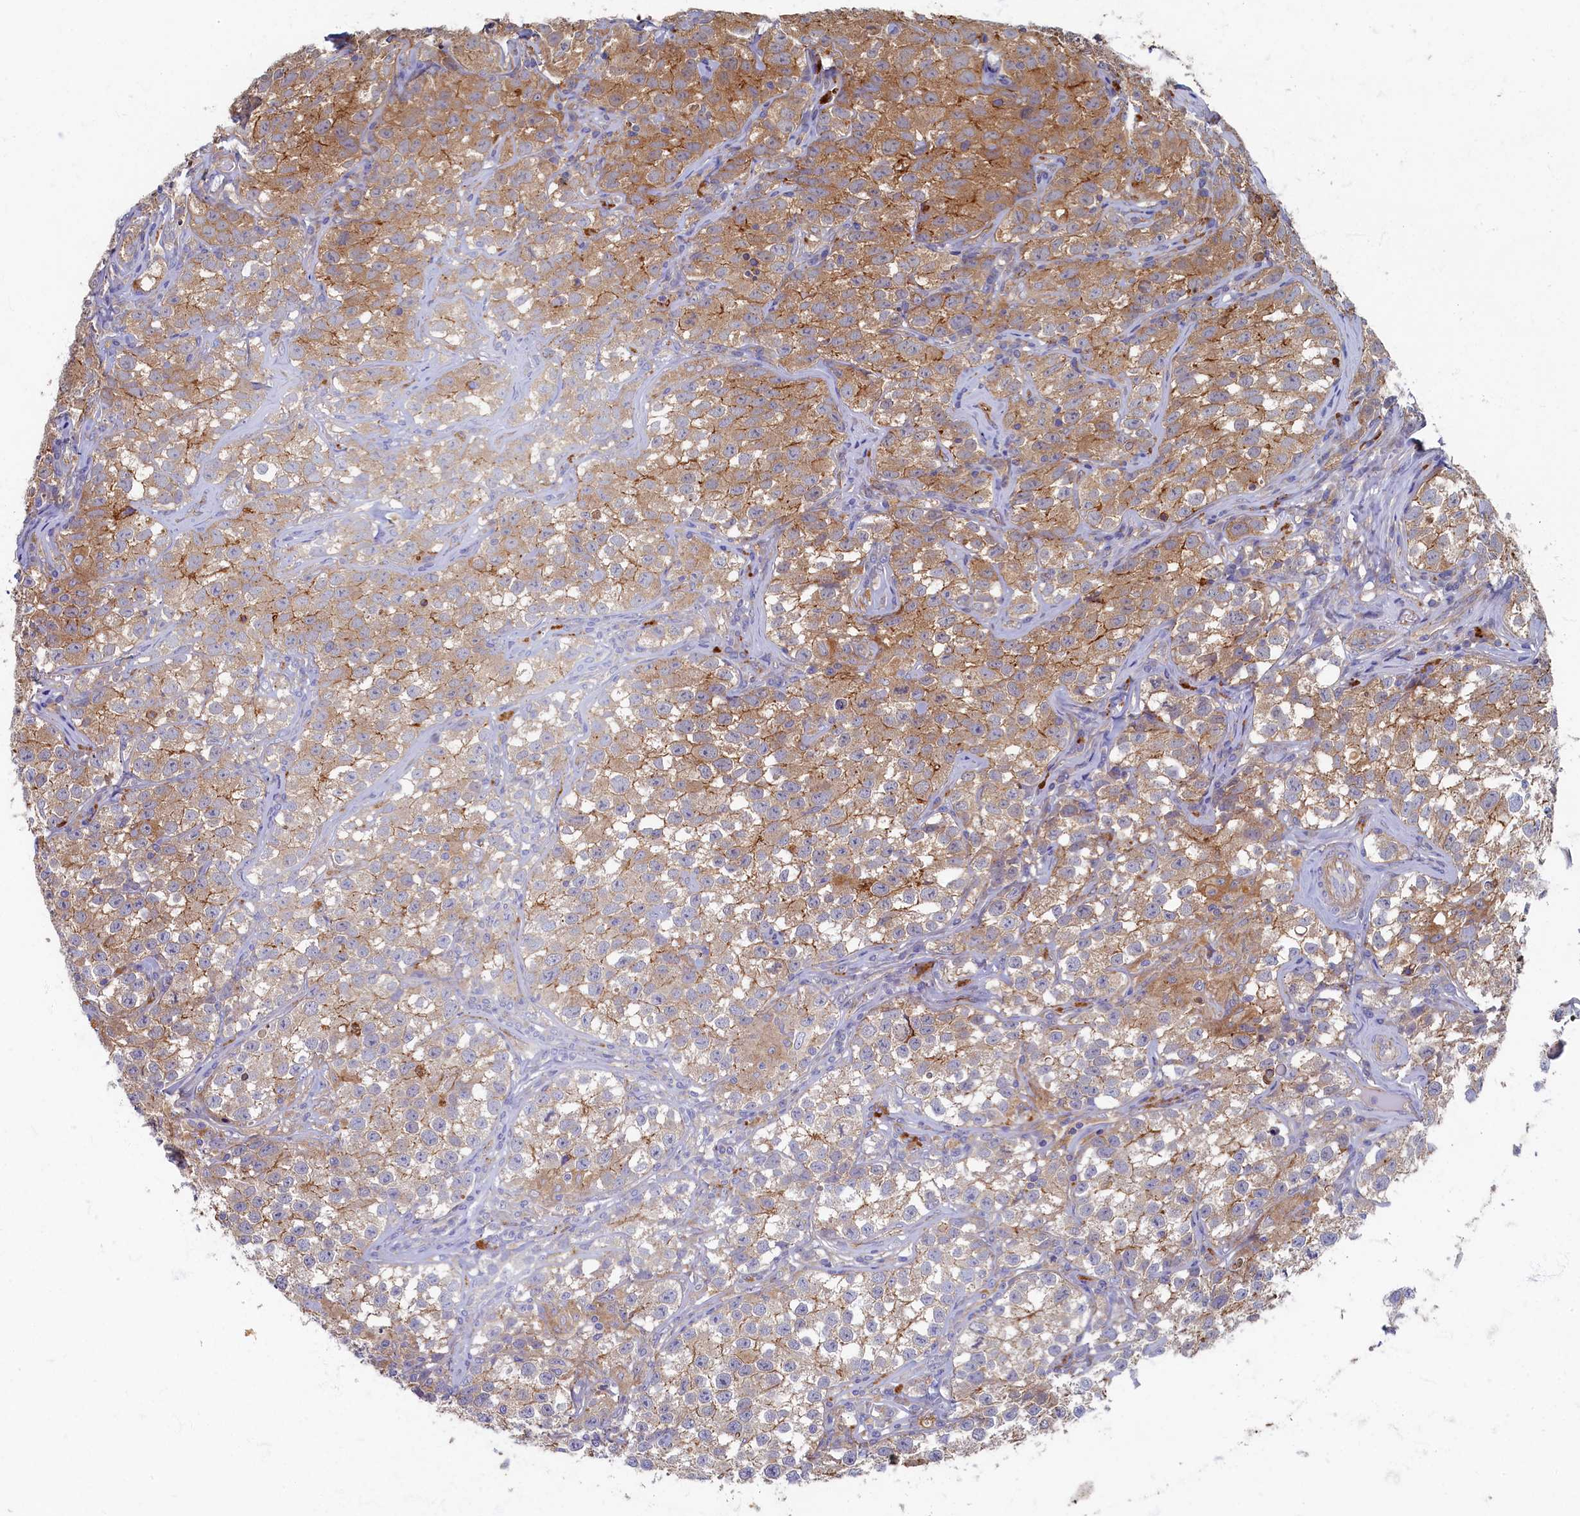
{"staining": {"intensity": "moderate", "quantity": ">75%", "location": "cytoplasmic/membranous"}, "tissue": "testis cancer", "cell_type": "Tumor cells", "image_type": "cancer", "snomed": [{"axis": "morphology", "description": "Seminoma, NOS"}, {"axis": "morphology", "description": "Carcinoma, Embryonal, NOS"}, {"axis": "topography", "description": "Testis"}], "caption": "Testis cancer (embryonal carcinoma) stained with a protein marker exhibits moderate staining in tumor cells.", "gene": "PSMG2", "patient": {"sex": "male", "age": 43}}